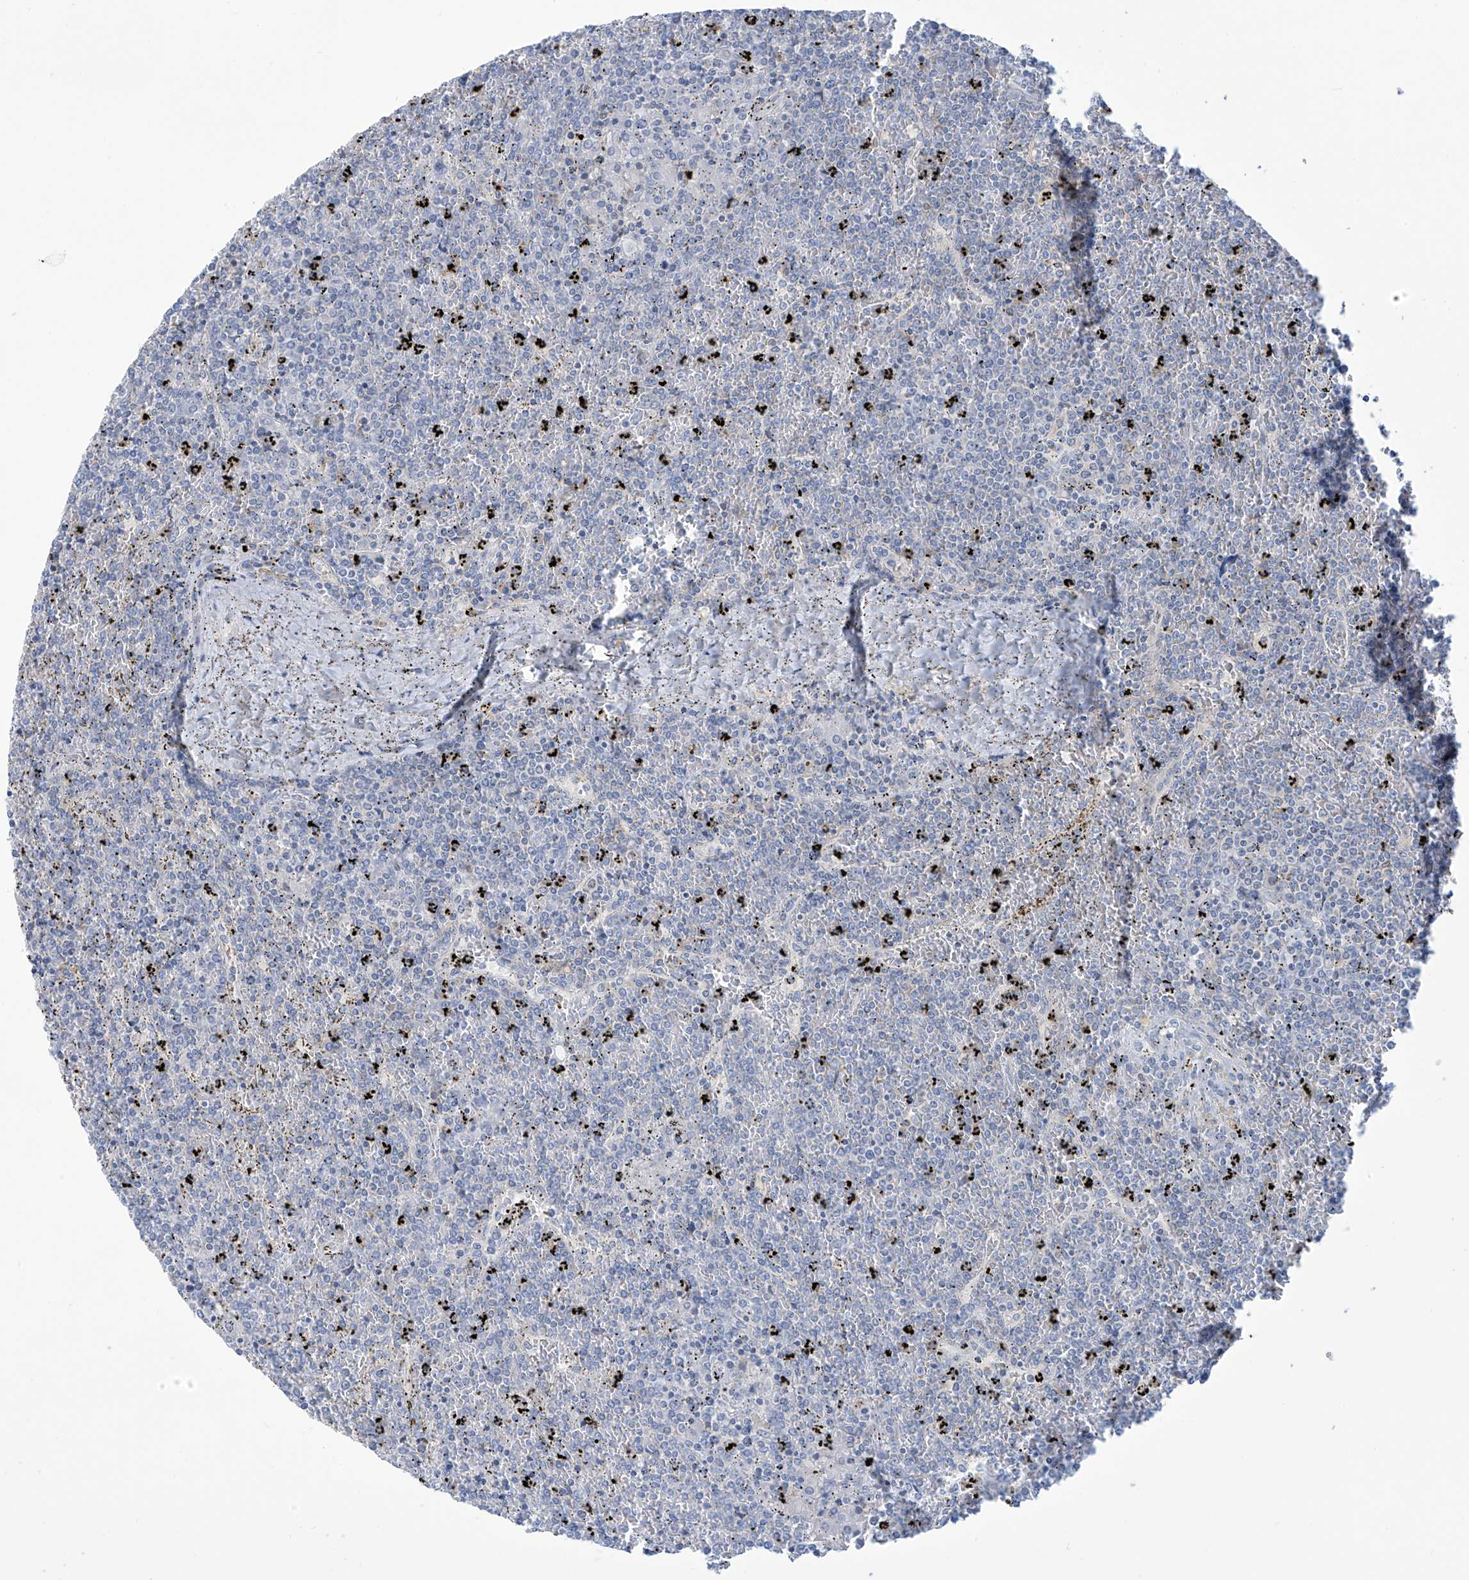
{"staining": {"intensity": "negative", "quantity": "none", "location": "none"}, "tissue": "lymphoma", "cell_type": "Tumor cells", "image_type": "cancer", "snomed": [{"axis": "morphology", "description": "Malignant lymphoma, non-Hodgkin's type, Low grade"}, {"axis": "topography", "description": "Spleen"}], "caption": "An immunohistochemistry (IHC) image of lymphoma is shown. There is no staining in tumor cells of lymphoma. Brightfield microscopy of immunohistochemistry stained with DAB (brown) and hematoxylin (blue), captured at high magnification.", "gene": "FABP2", "patient": {"sex": "female", "age": 19}}